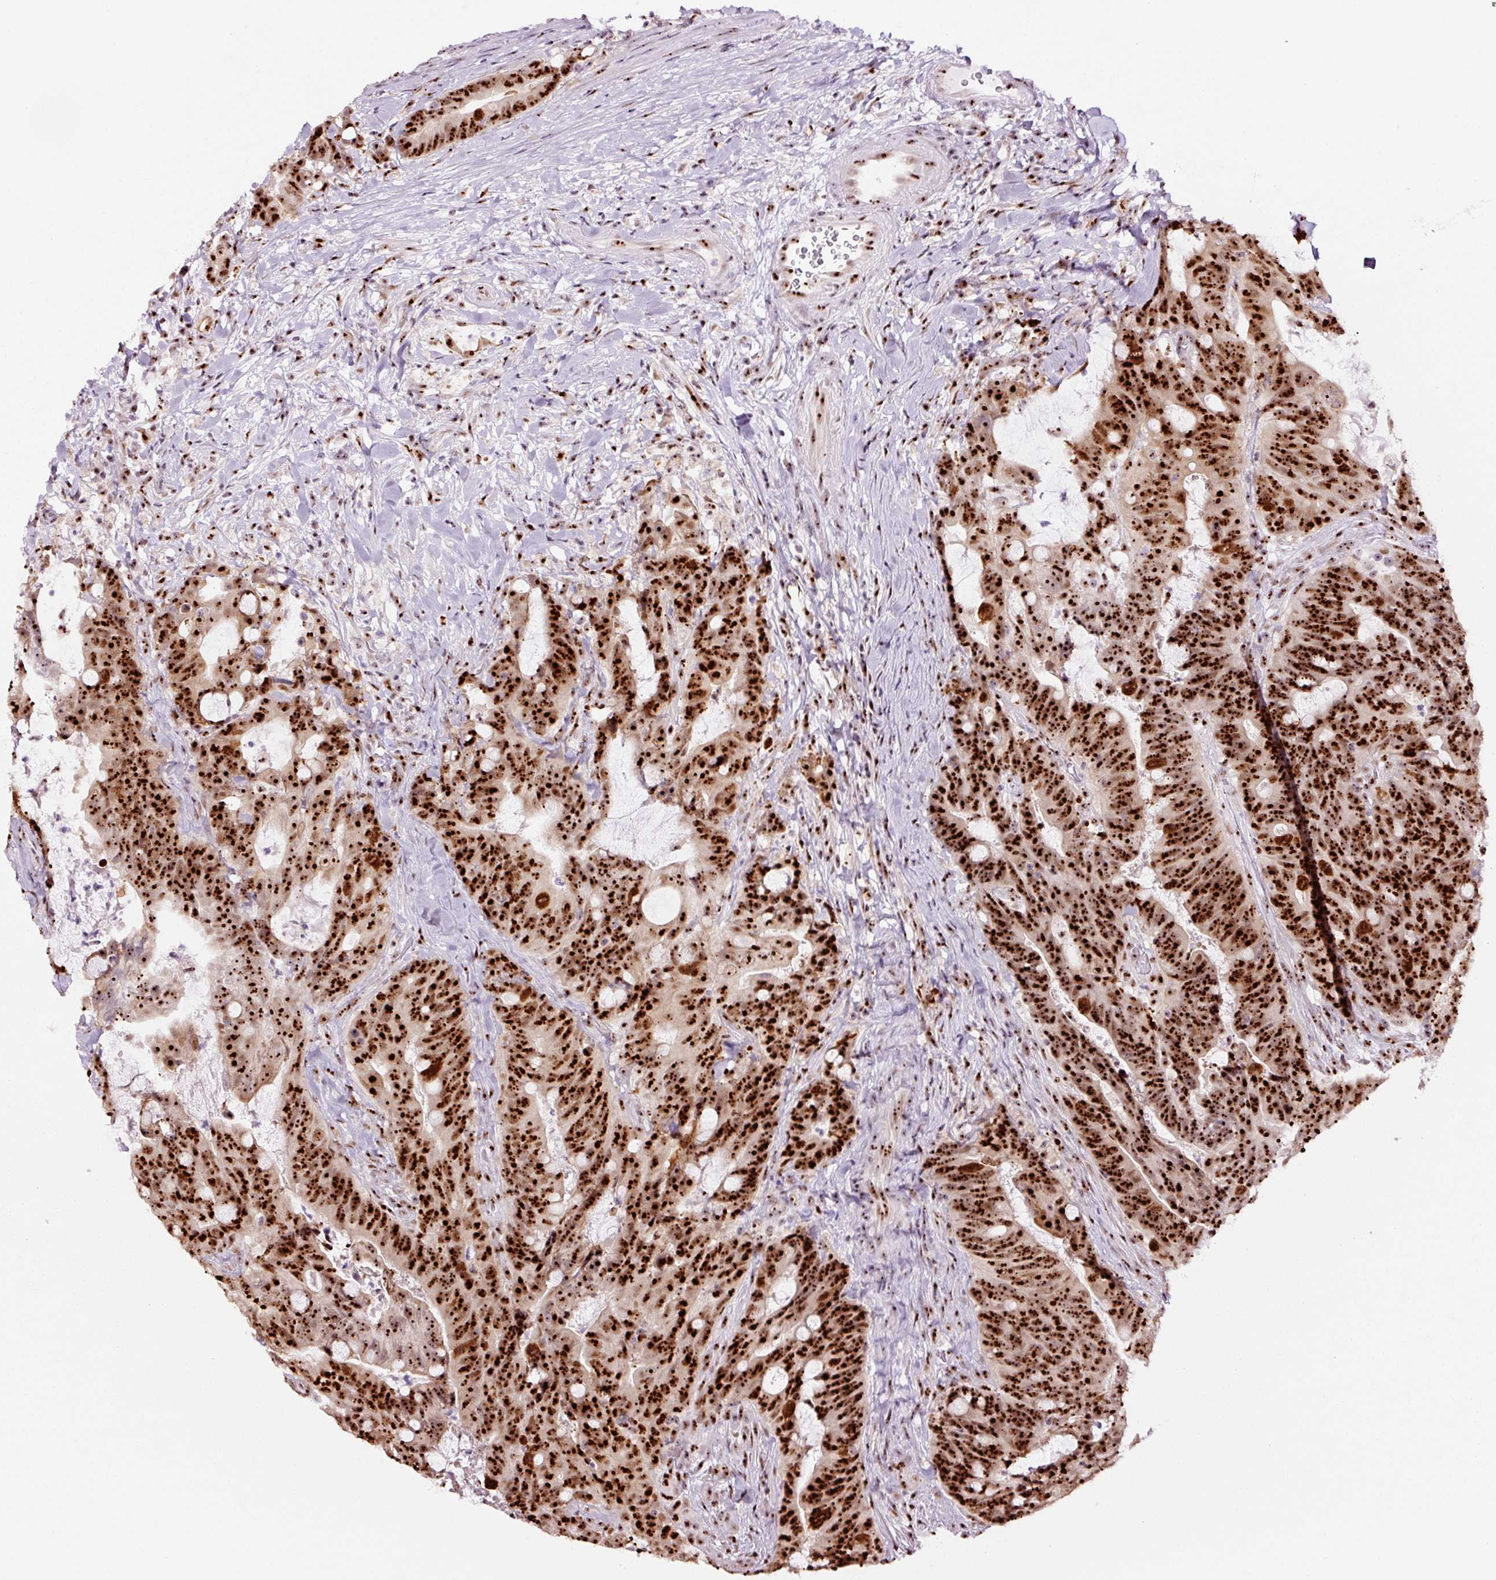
{"staining": {"intensity": "strong", "quantity": ">75%", "location": "nuclear"}, "tissue": "colorectal cancer", "cell_type": "Tumor cells", "image_type": "cancer", "snomed": [{"axis": "morphology", "description": "Adenocarcinoma, NOS"}, {"axis": "topography", "description": "Colon"}], "caption": "Protein analysis of adenocarcinoma (colorectal) tissue reveals strong nuclear staining in approximately >75% of tumor cells. The protein of interest is stained brown, and the nuclei are stained in blue (DAB (3,3'-diaminobenzidine) IHC with brightfield microscopy, high magnification).", "gene": "GNL3", "patient": {"sex": "female", "age": 82}}